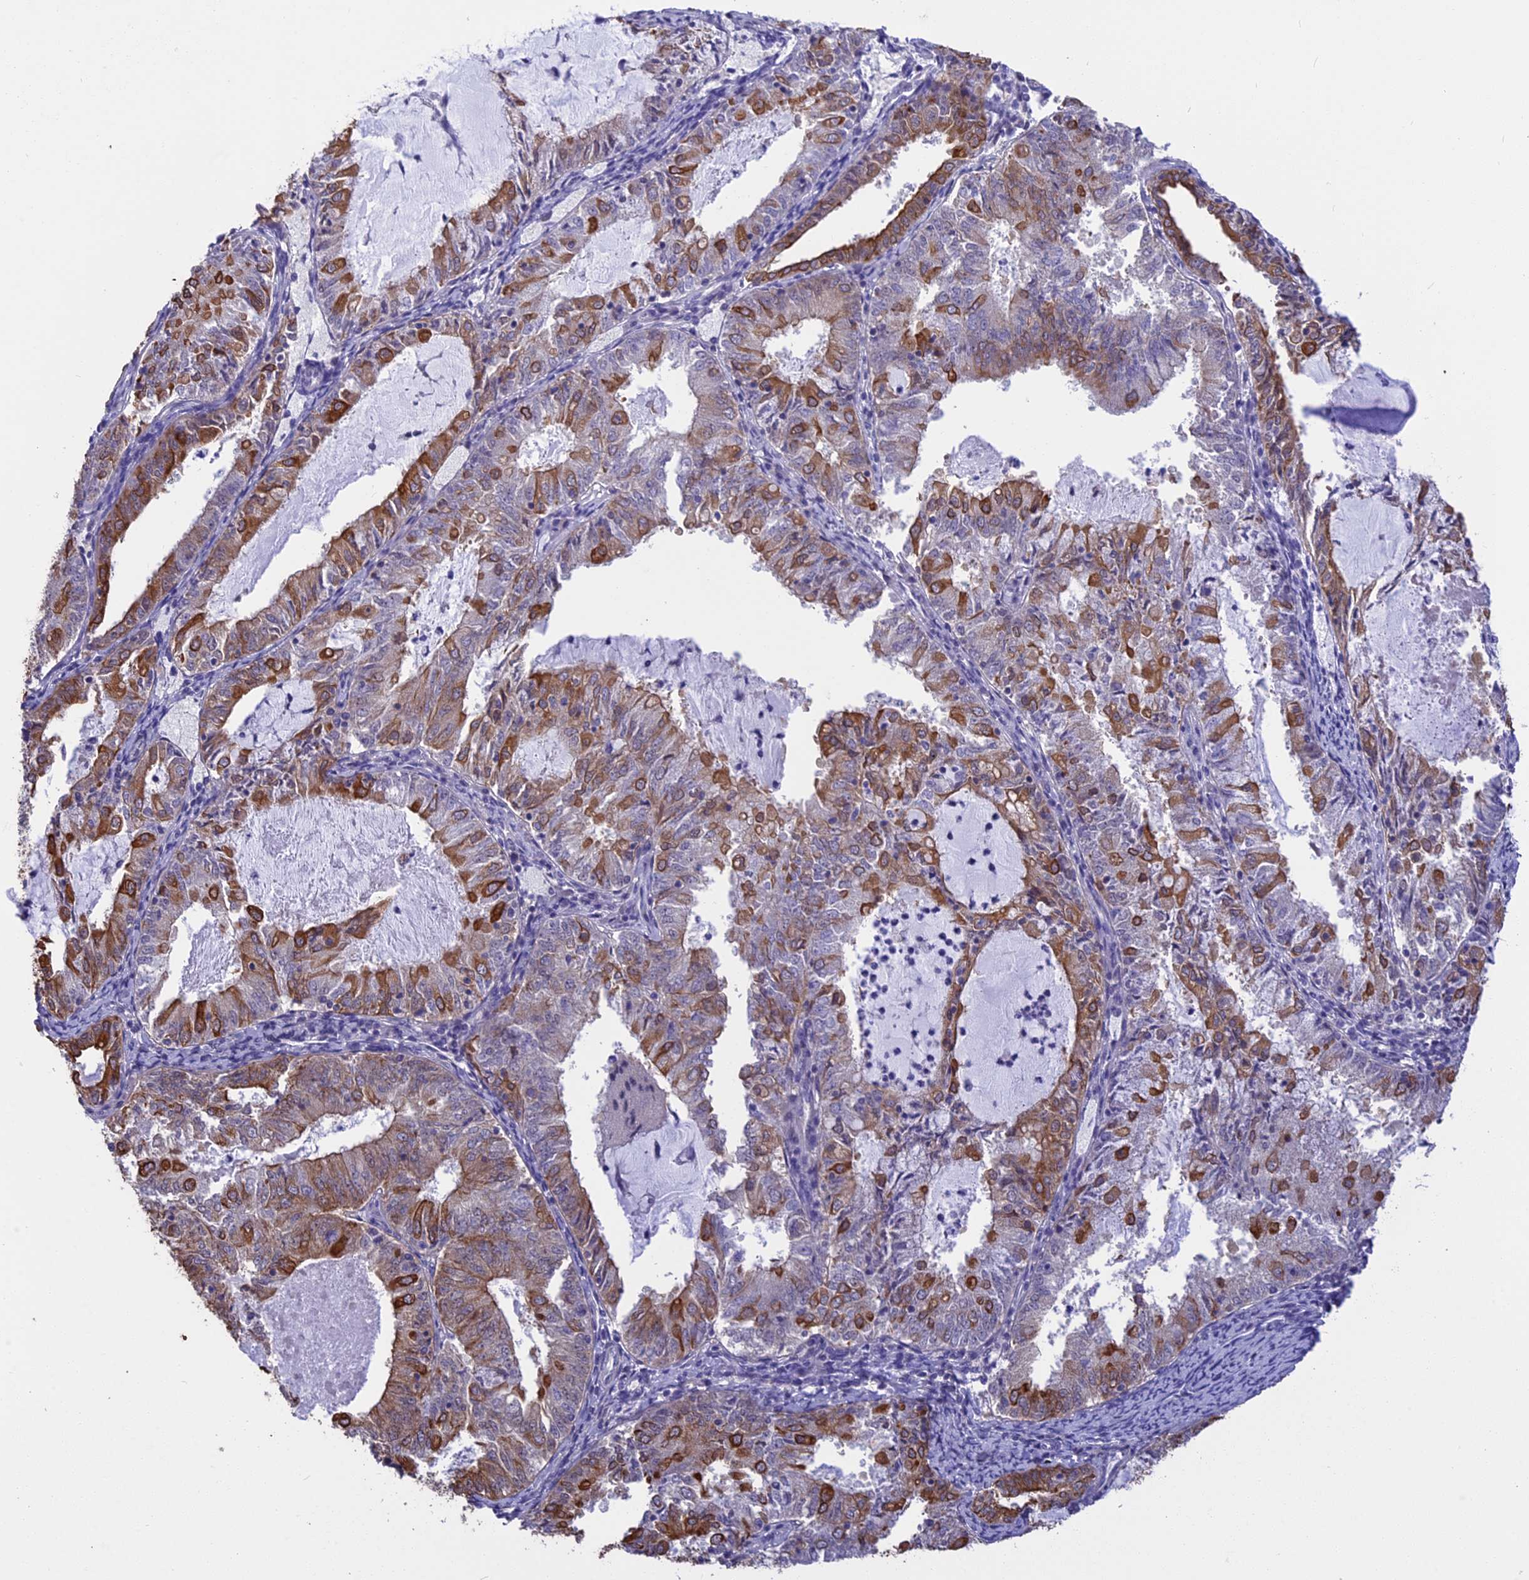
{"staining": {"intensity": "strong", "quantity": "25%-75%", "location": "cytoplasmic/membranous"}, "tissue": "endometrial cancer", "cell_type": "Tumor cells", "image_type": "cancer", "snomed": [{"axis": "morphology", "description": "Adenocarcinoma, NOS"}, {"axis": "topography", "description": "Endometrium"}], "caption": "Immunohistochemical staining of human endometrial adenocarcinoma shows high levels of strong cytoplasmic/membranous protein staining in approximately 25%-75% of tumor cells.", "gene": "STUB1", "patient": {"sex": "female", "age": 57}}